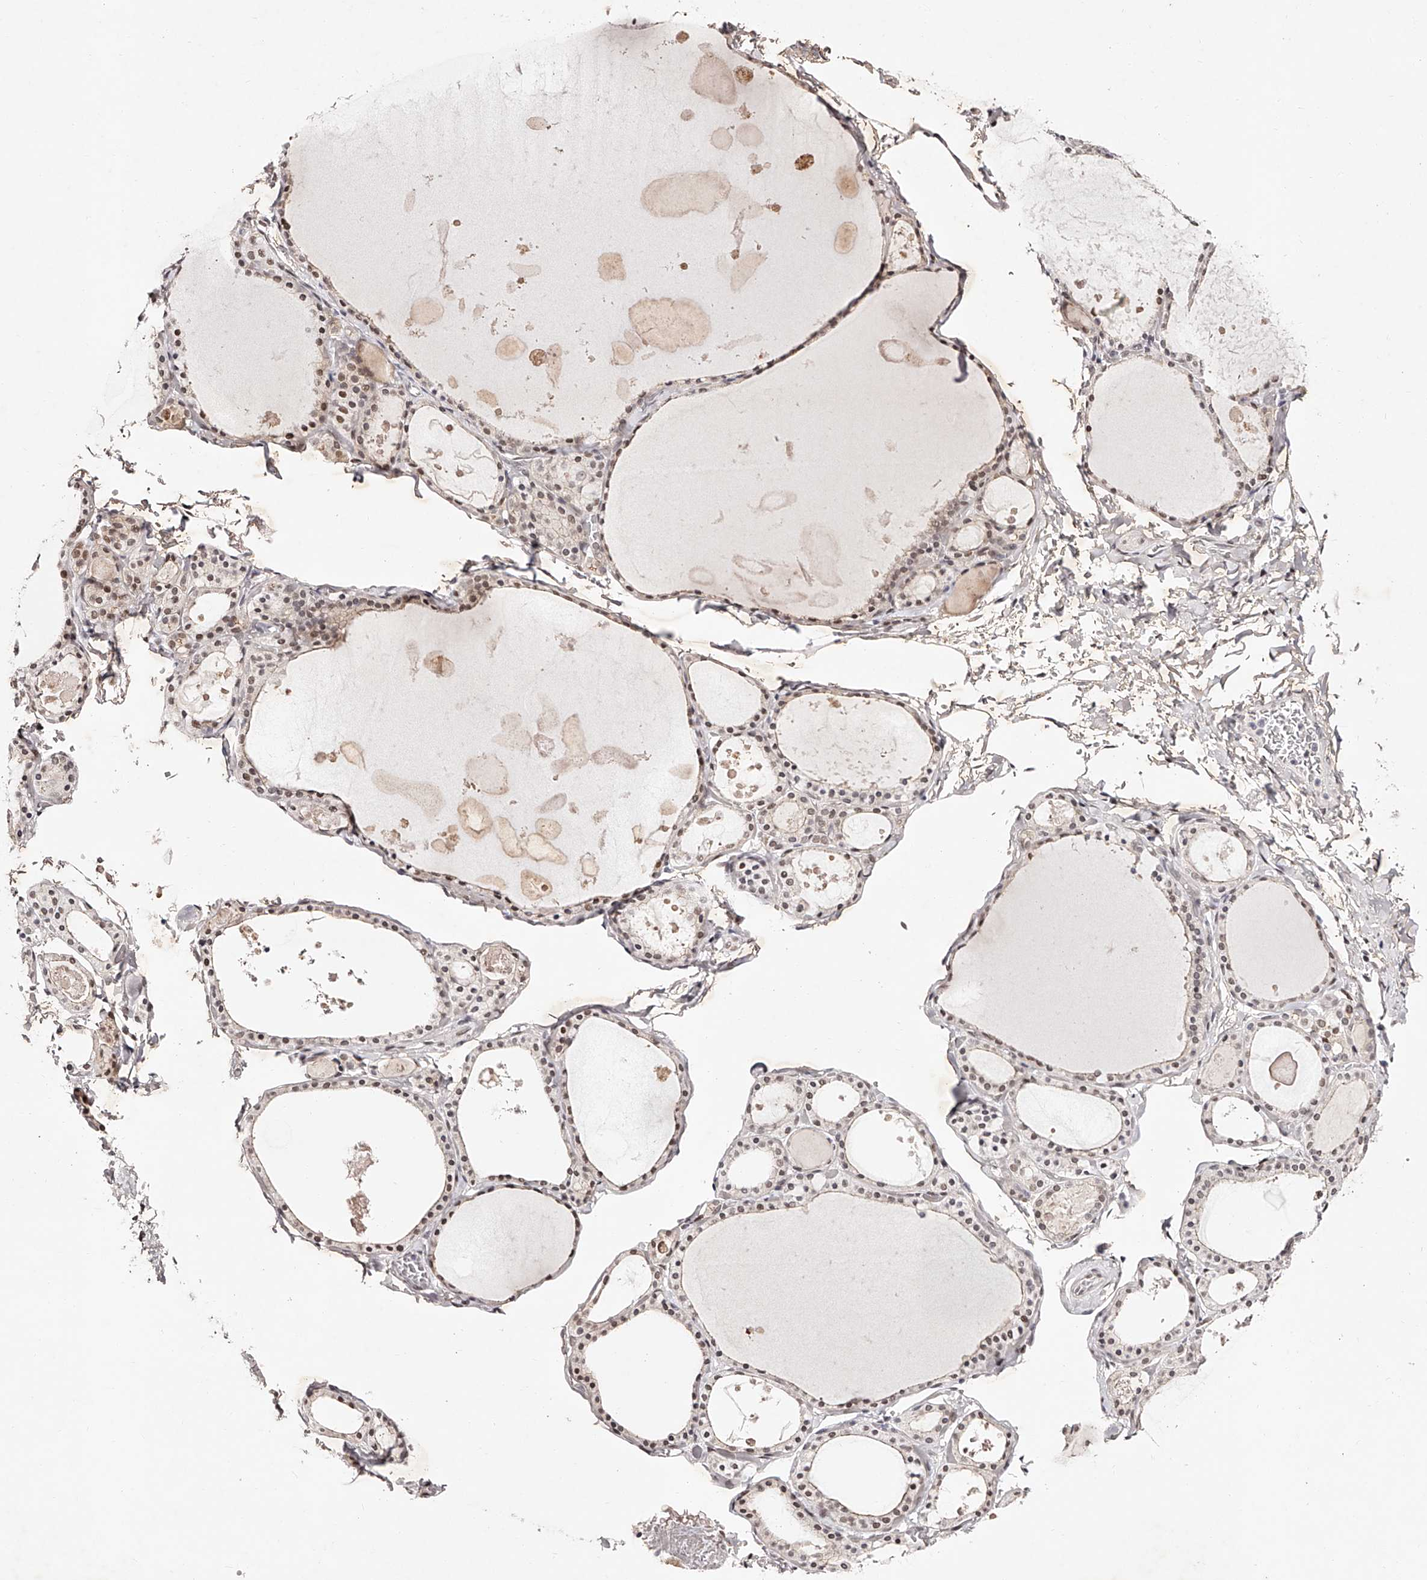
{"staining": {"intensity": "moderate", "quantity": ">75%", "location": "nuclear"}, "tissue": "thyroid gland", "cell_type": "Glandular cells", "image_type": "normal", "snomed": [{"axis": "morphology", "description": "Normal tissue, NOS"}, {"axis": "topography", "description": "Thyroid gland"}], "caption": "A medium amount of moderate nuclear positivity is appreciated in approximately >75% of glandular cells in benign thyroid gland.", "gene": "USF3", "patient": {"sex": "male", "age": 56}}